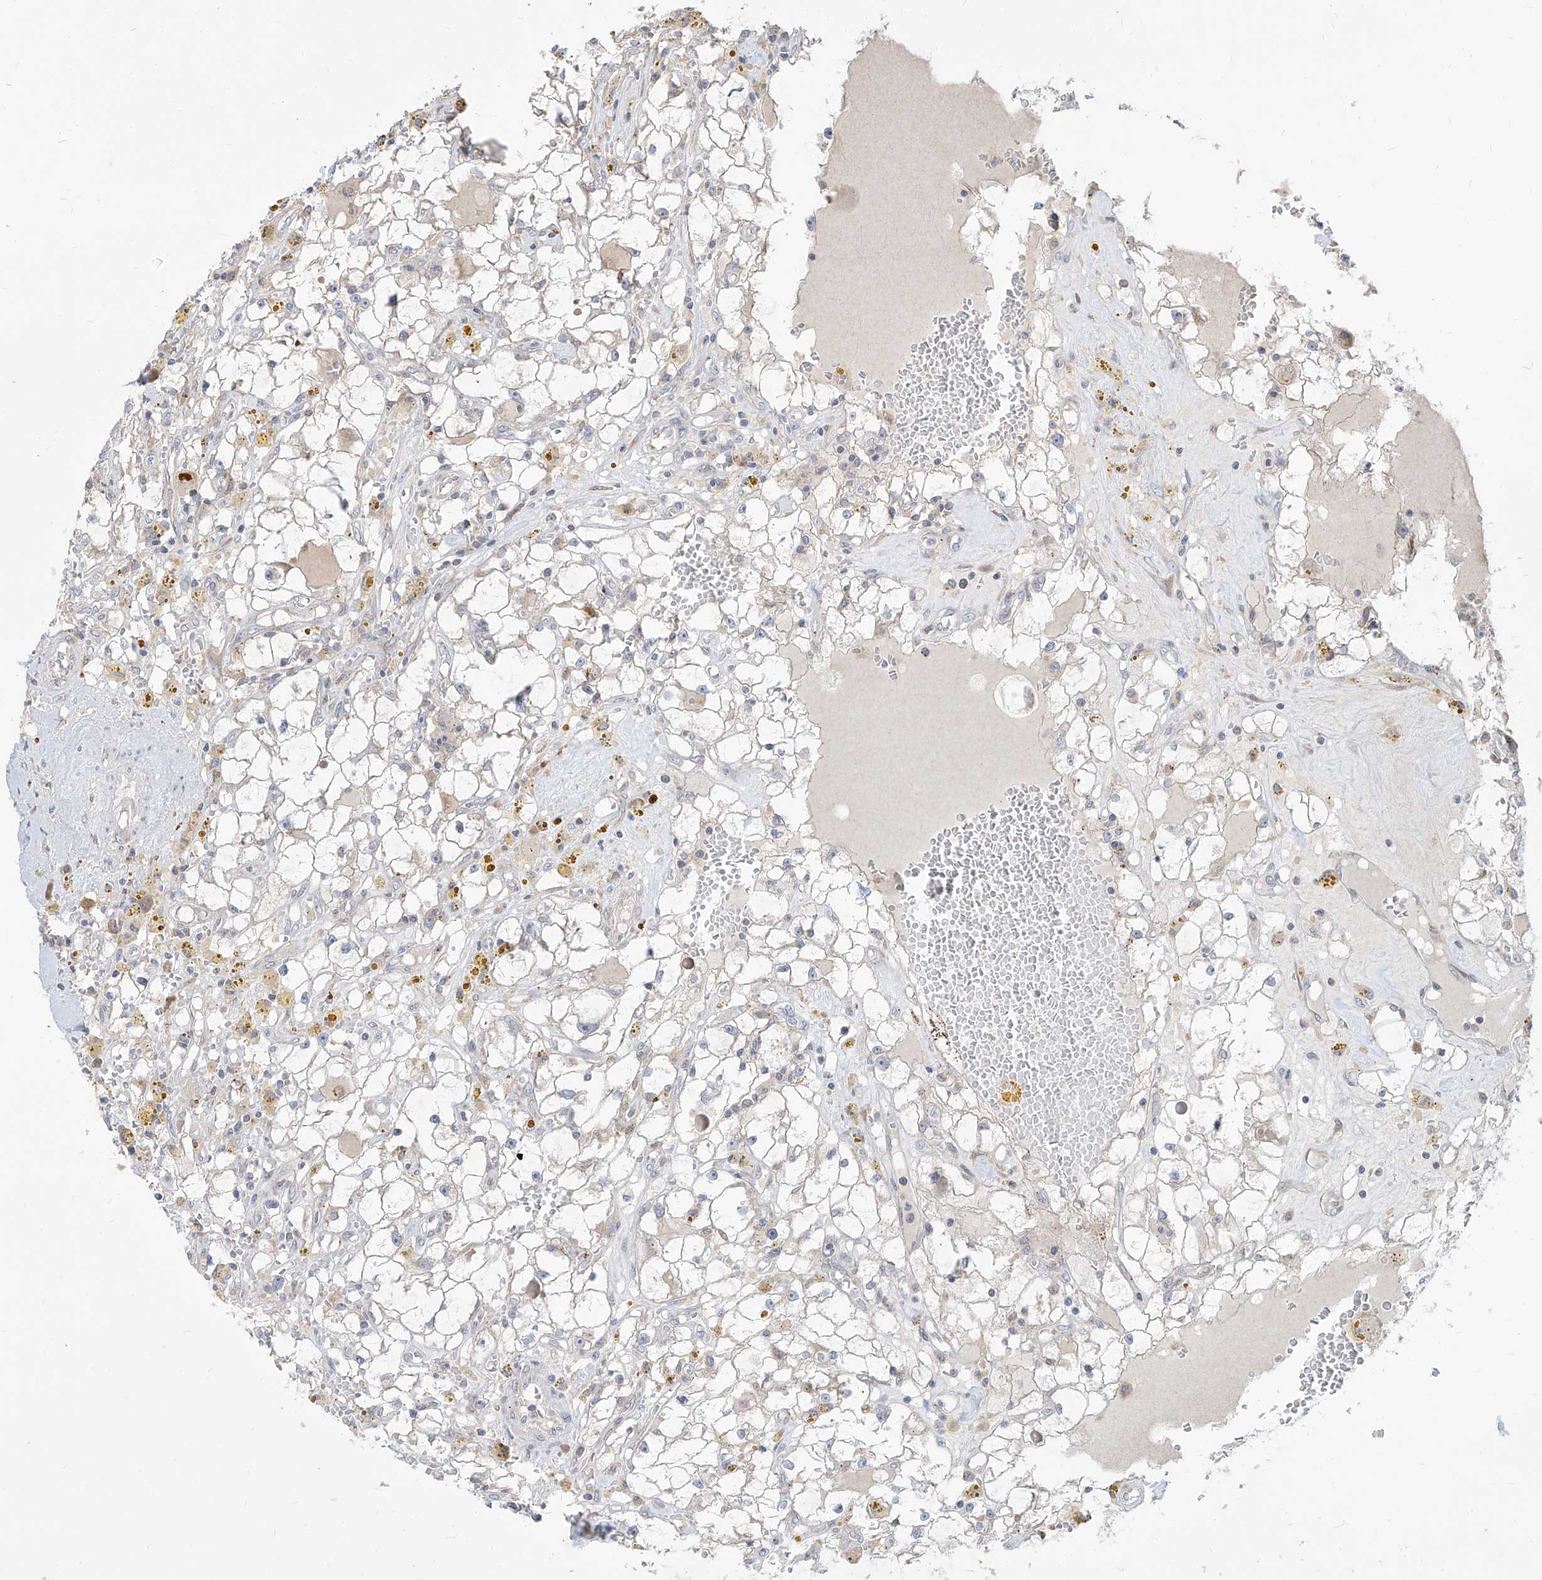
{"staining": {"intensity": "negative", "quantity": "none", "location": "none"}, "tissue": "renal cancer", "cell_type": "Tumor cells", "image_type": "cancer", "snomed": [{"axis": "morphology", "description": "Adenocarcinoma, NOS"}, {"axis": "topography", "description": "Kidney"}], "caption": "The micrograph exhibits no staining of tumor cells in renal cancer (adenocarcinoma).", "gene": "FAM83B", "patient": {"sex": "male", "age": 56}}